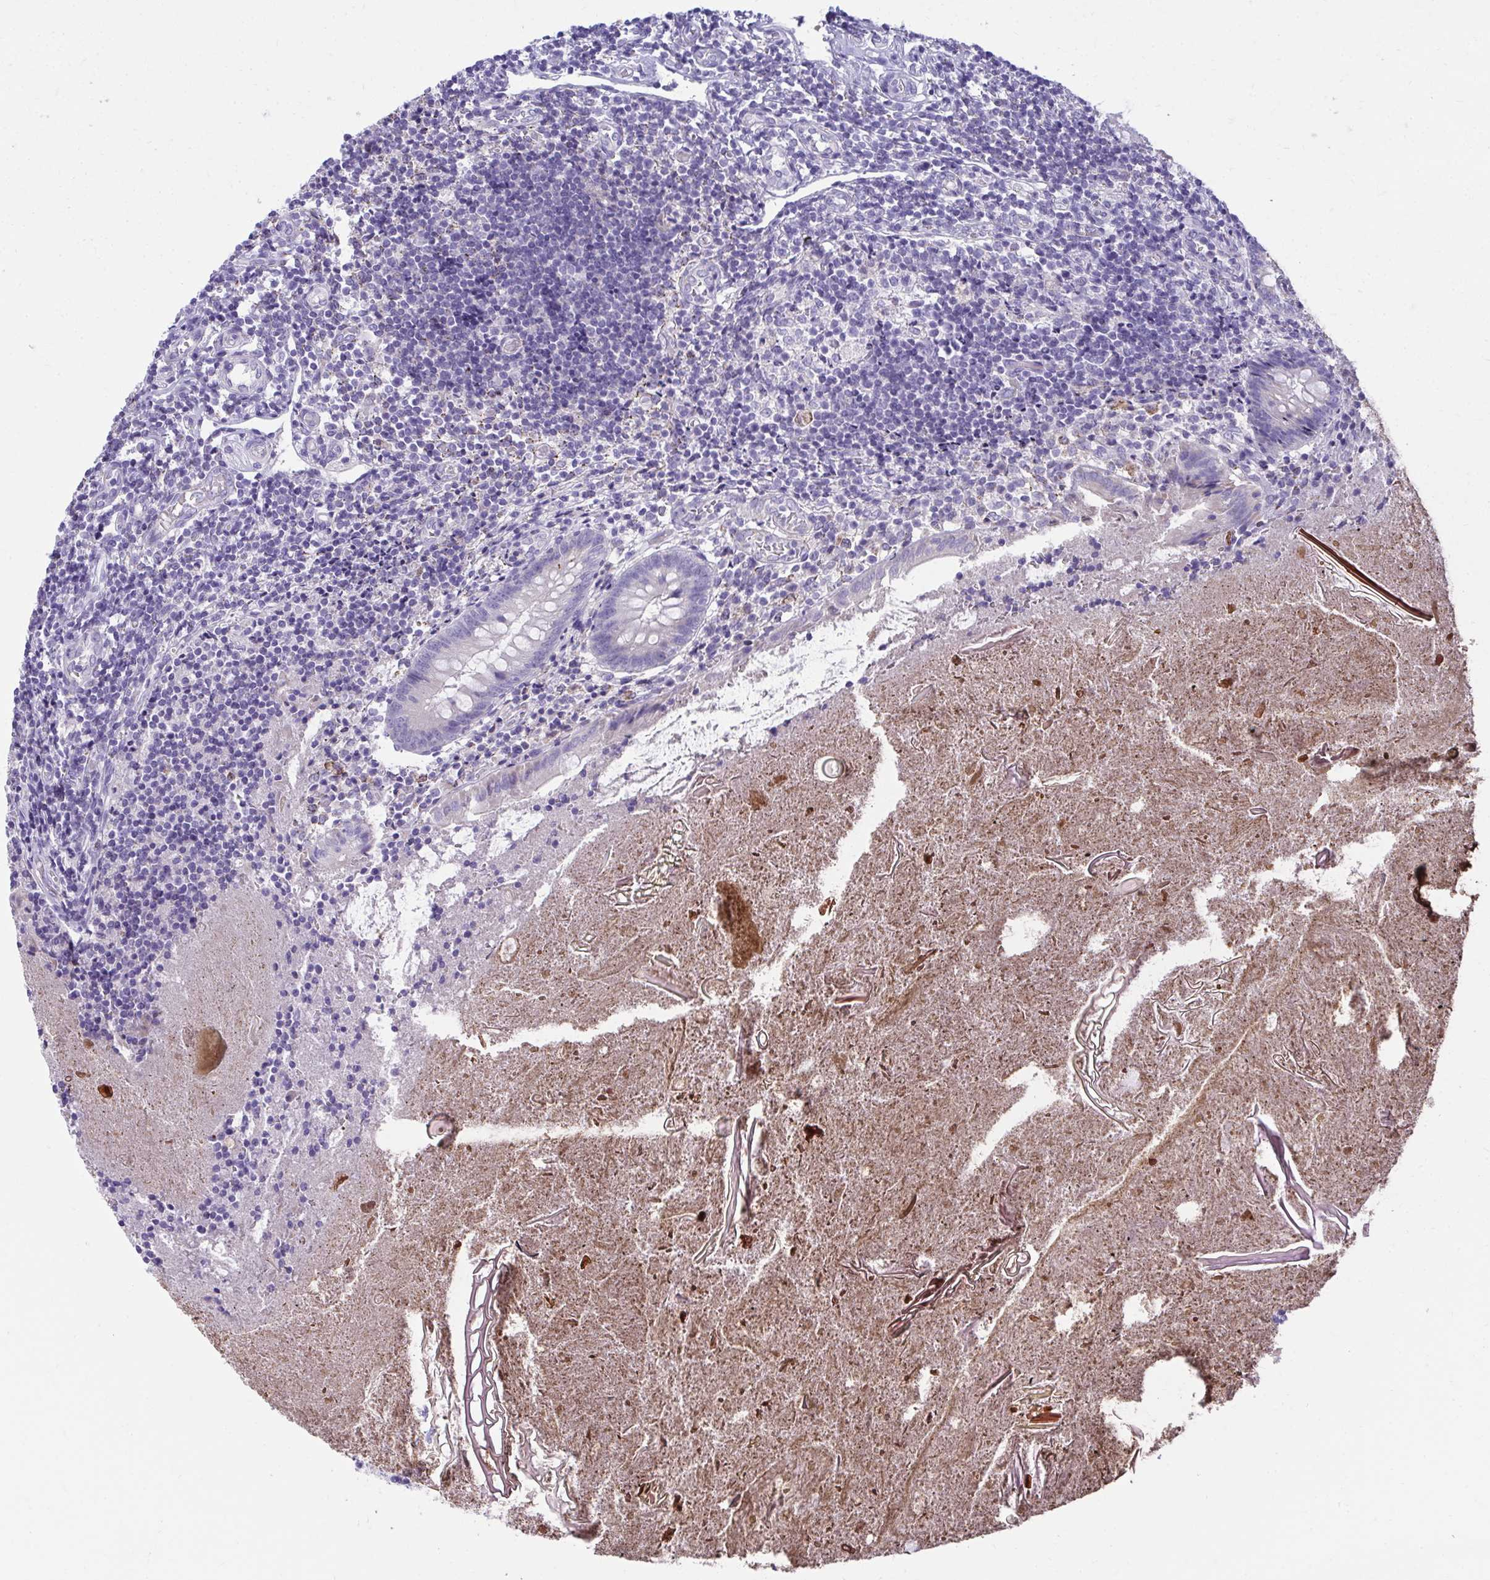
{"staining": {"intensity": "strong", "quantity": "<25%", "location": "cytoplasmic/membranous"}, "tissue": "appendix", "cell_type": "Glandular cells", "image_type": "normal", "snomed": [{"axis": "morphology", "description": "Normal tissue, NOS"}, {"axis": "topography", "description": "Appendix"}], "caption": "DAB immunohistochemical staining of benign human appendix demonstrates strong cytoplasmic/membranous protein expression in about <25% of glandular cells.", "gene": "AIG1", "patient": {"sex": "female", "age": 17}}